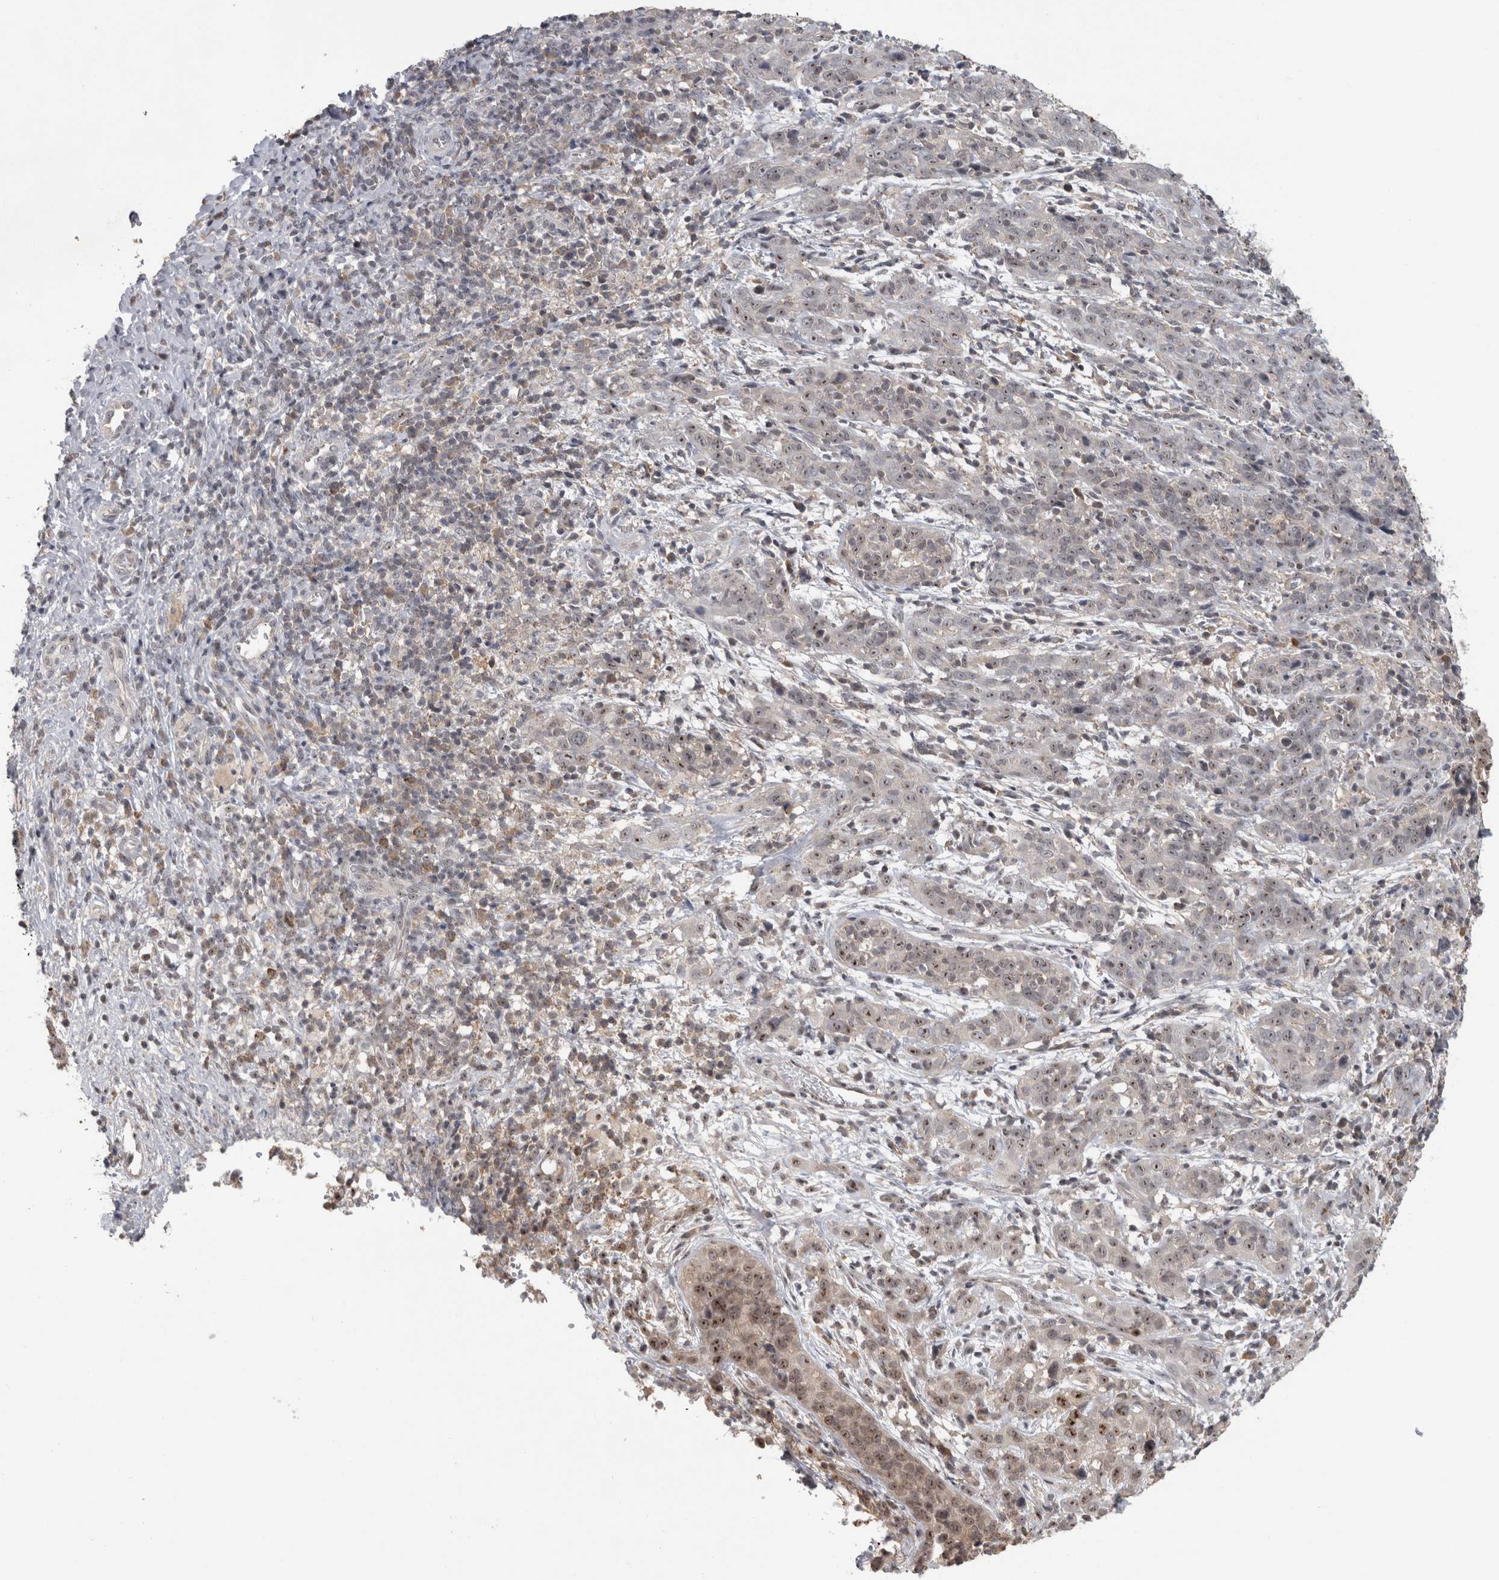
{"staining": {"intensity": "moderate", "quantity": ">75%", "location": "nuclear"}, "tissue": "cervical cancer", "cell_type": "Tumor cells", "image_type": "cancer", "snomed": [{"axis": "morphology", "description": "Squamous cell carcinoma, NOS"}, {"axis": "topography", "description": "Cervix"}], "caption": "A brown stain highlights moderate nuclear positivity of a protein in human cervical cancer tumor cells.", "gene": "RBM28", "patient": {"sex": "female", "age": 46}}